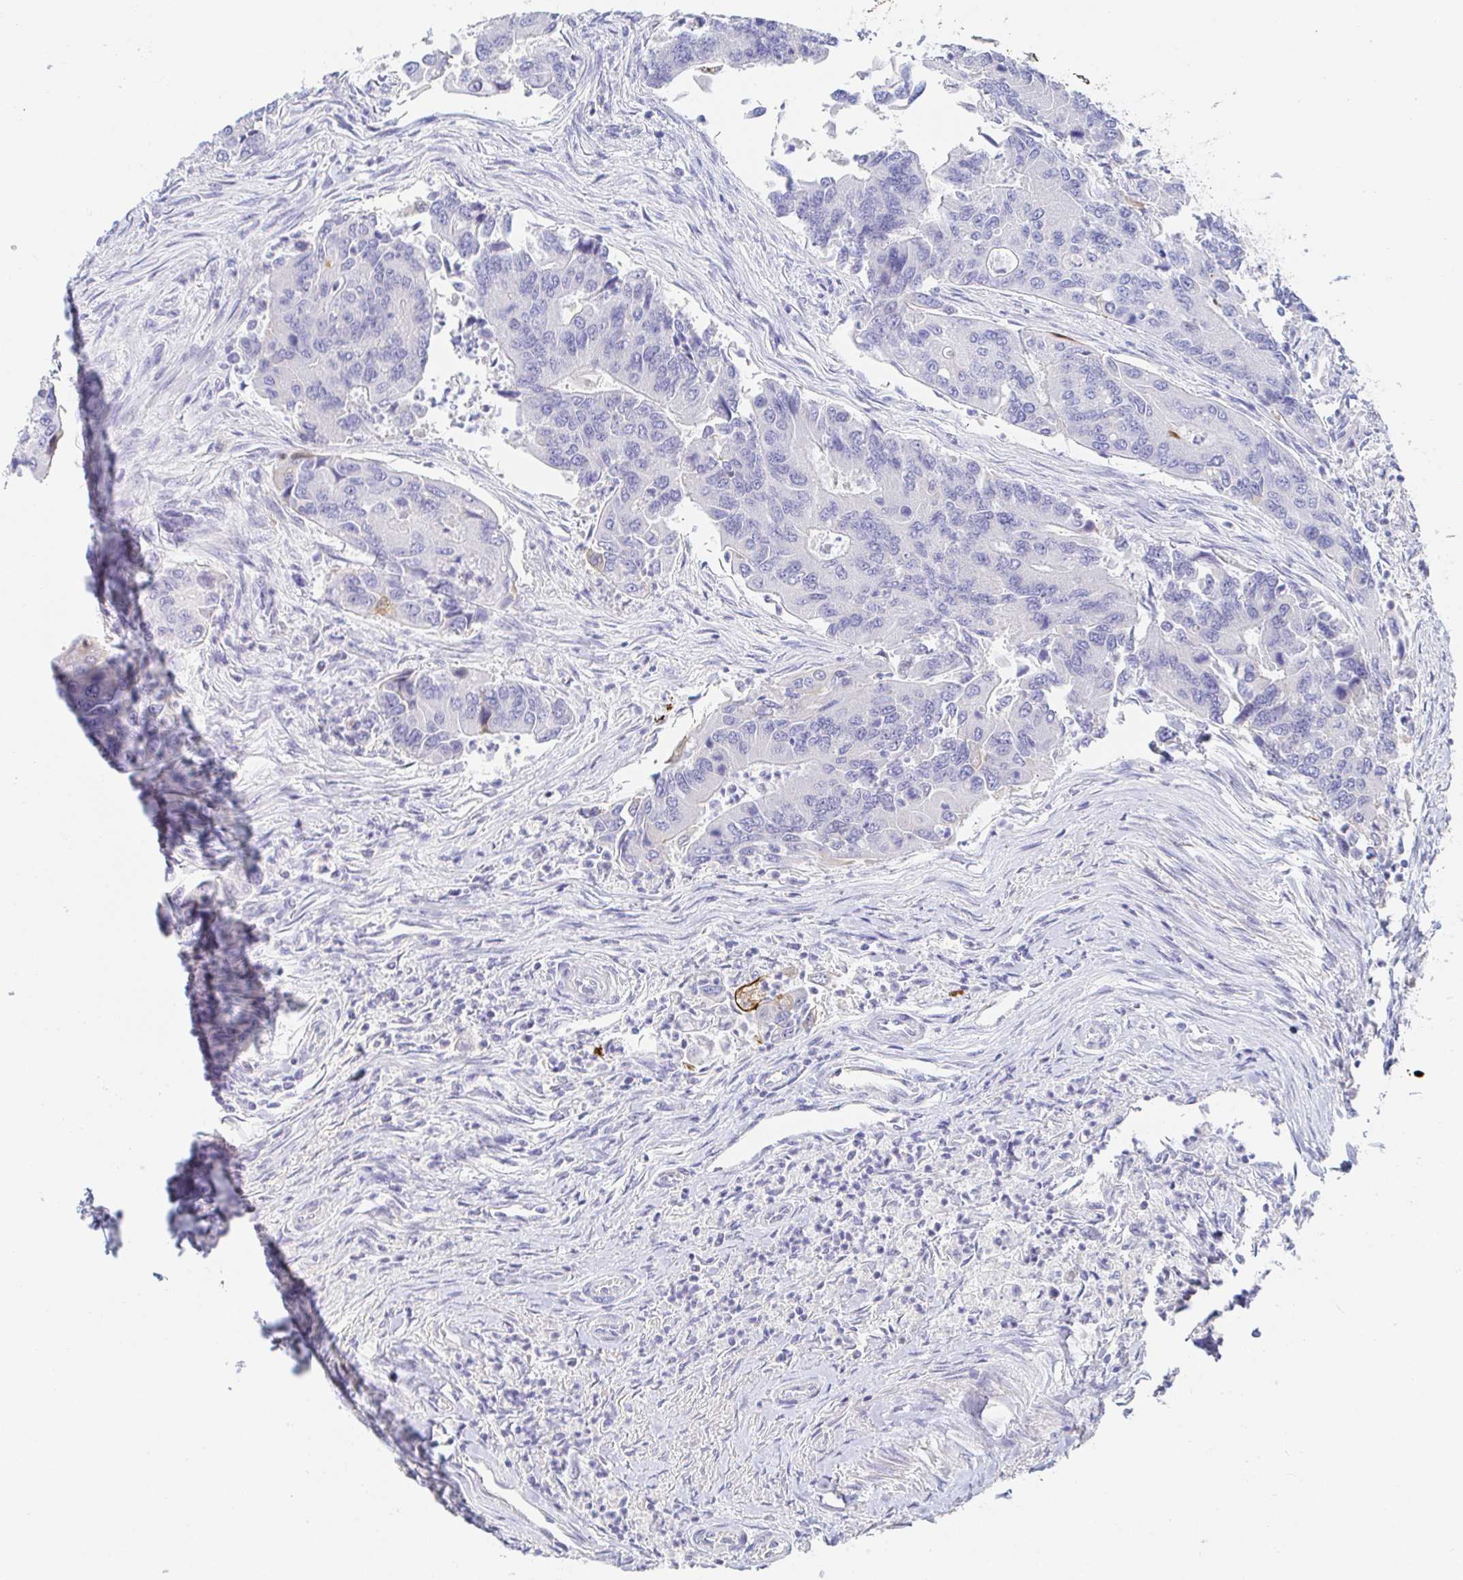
{"staining": {"intensity": "negative", "quantity": "none", "location": "none"}, "tissue": "colorectal cancer", "cell_type": "Tumor cells", "image_type": "cancer", "snomed": [{"axis": "morphology", "description": "Adenocarcinoma, NOS"}, {"axis": "topography", "description": "Colon"}], "caption": "Colorectal cancer (adenocarcinoma) was stained to show a protein in brown. There is no significant staining in tumor cells. The staining was performed using DAB (3,3'-diaminobenzidine) to visualize the protein expression in brown, while the nuclei were stained in blue with hematoxylin (Magnification: 20x).", "gene": "PDE6B", "patient": {"sex": "female", "age": 67}}